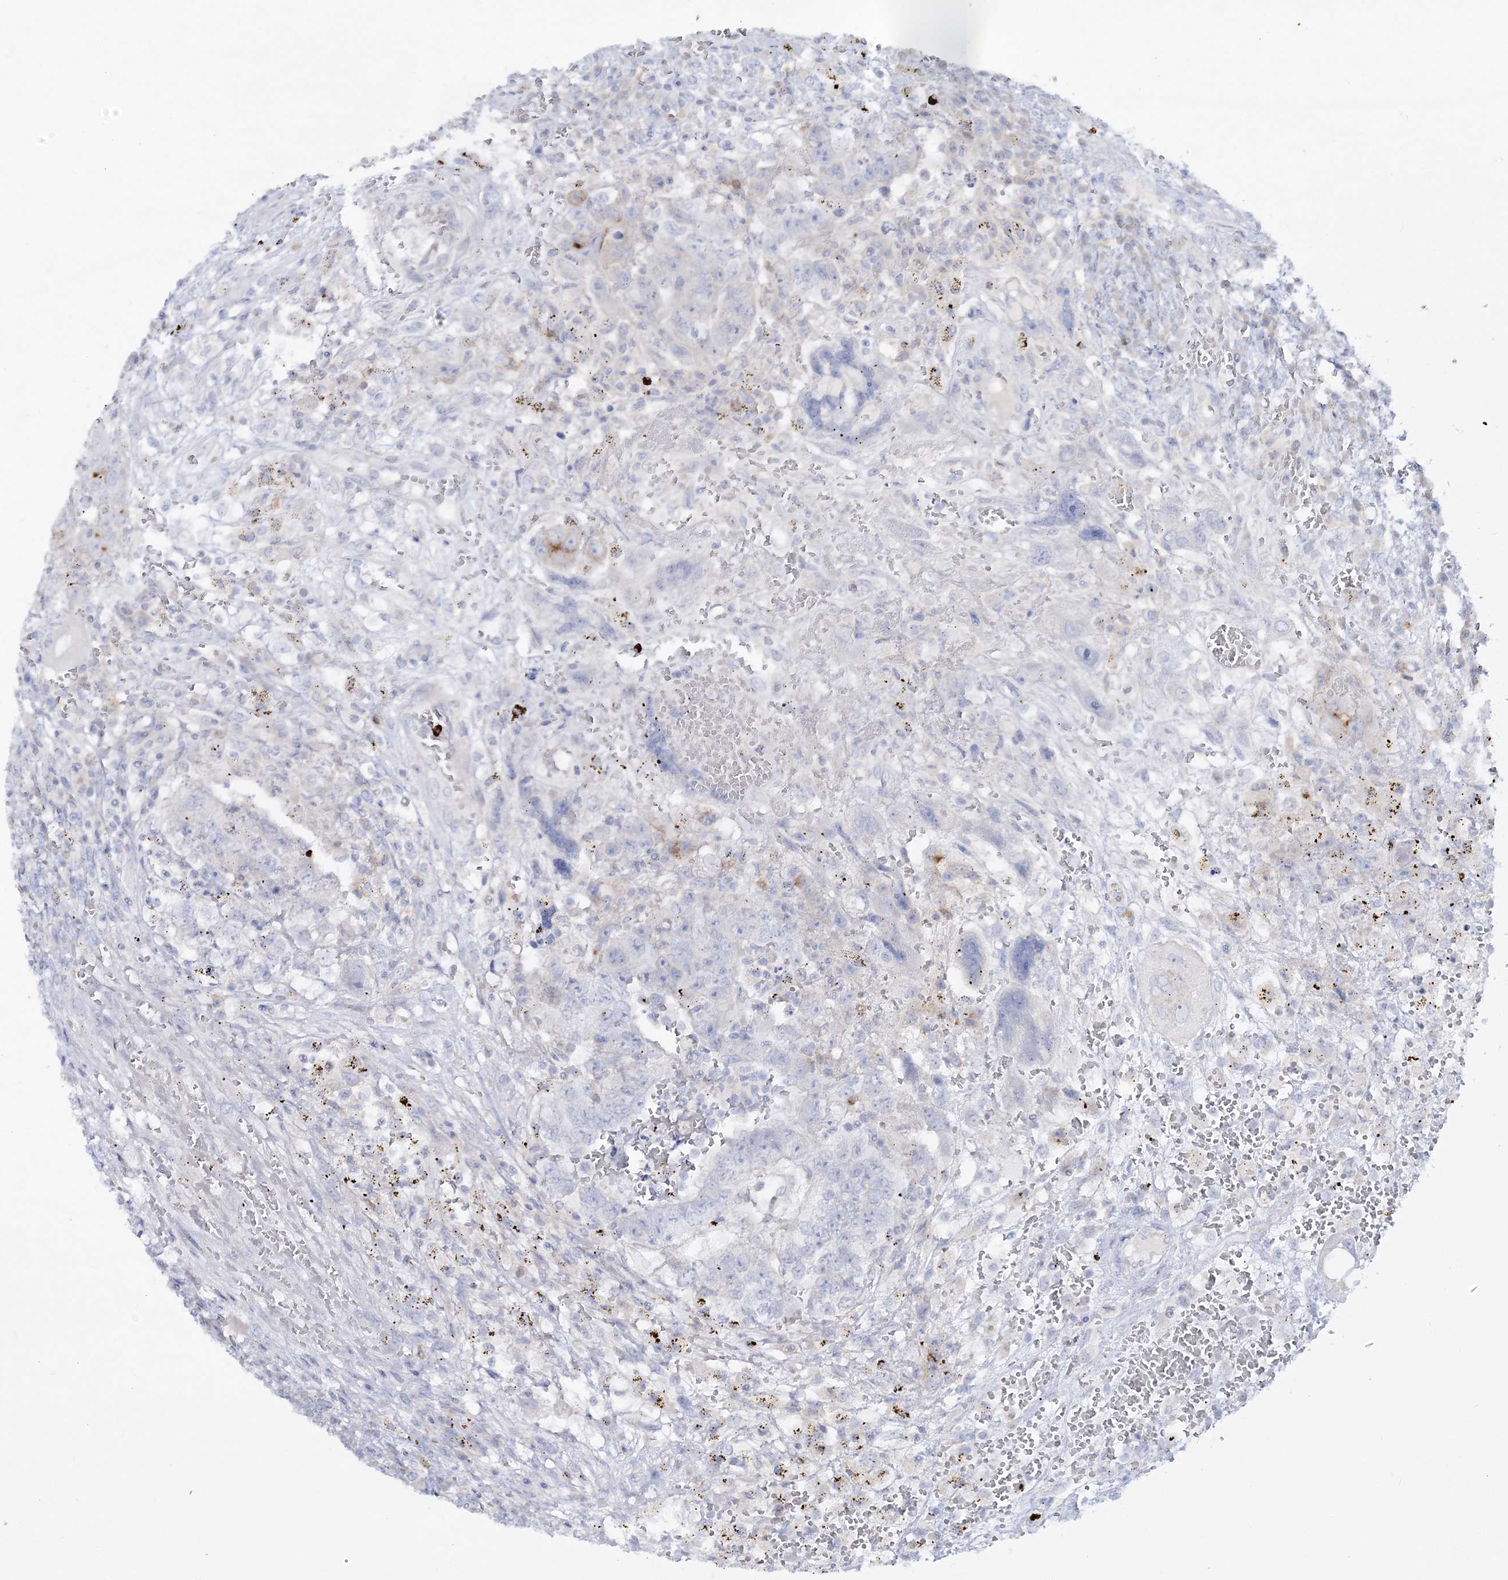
{"staining": {"intensity": "negative", "quantity": "none", "location": "none"}, "tissue": "testis cancer", "cell_type": "Tumor cells", "image_type": "cancer", "snomed": [{"axis": "morphology", "description": "Carcinoma, Embryonal, NOS"}, {"axis": "topography", "description": "Testis"}], "caption": "A high-resolution micrograph shows immunohistochemistry staining of testis cancer, which displays no significant positivity in tumor cells. (Brightfield microscopy of DAB IHC at high magnification).", "gene": "WDSUB1", "patient": {"sex": "male", "age": 26}}